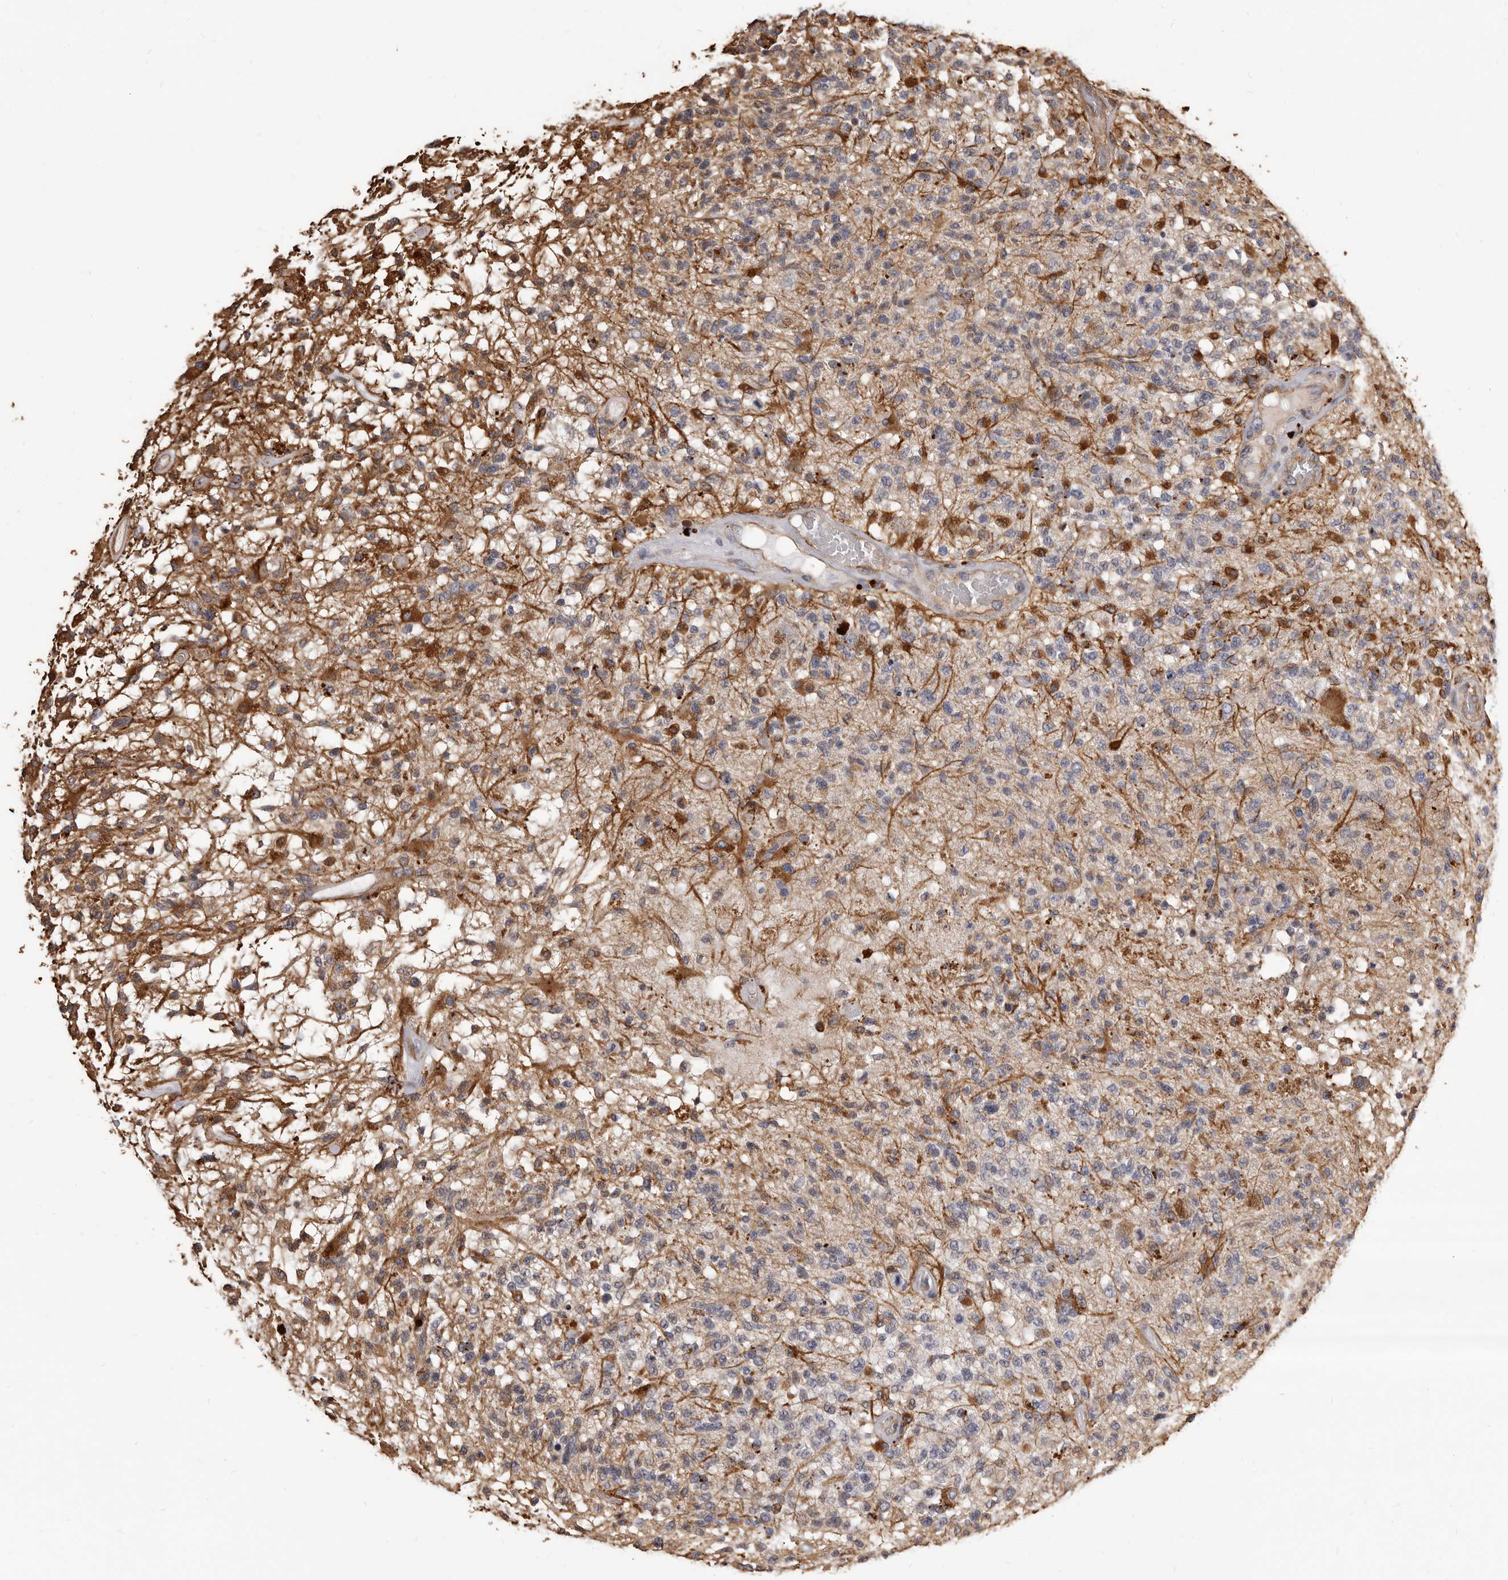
{"staining": {"intensity": "moderate", "quantity": "<25%", "location": "cytoplasmic/membranous"}, "tissue": "glioma", "cell_type": "Tumor cells", "image_type": "cancer", "snomed": [{"axis": "morphology", "description": "Glioma, malignant, High grade"}, {"axis": "morphology", "description": "Glioblastoma, NOS"}, {"axis": "topography", "description": "Brain"}], "caption": "The histopathology image displays a brown stain indicating the presence of a protein in the cytoplasmic/membranous of tumor cells in high-grade glioma (malignant).", "gene": "ALPK1", "patient": {"sex": "male", "age": 60}}